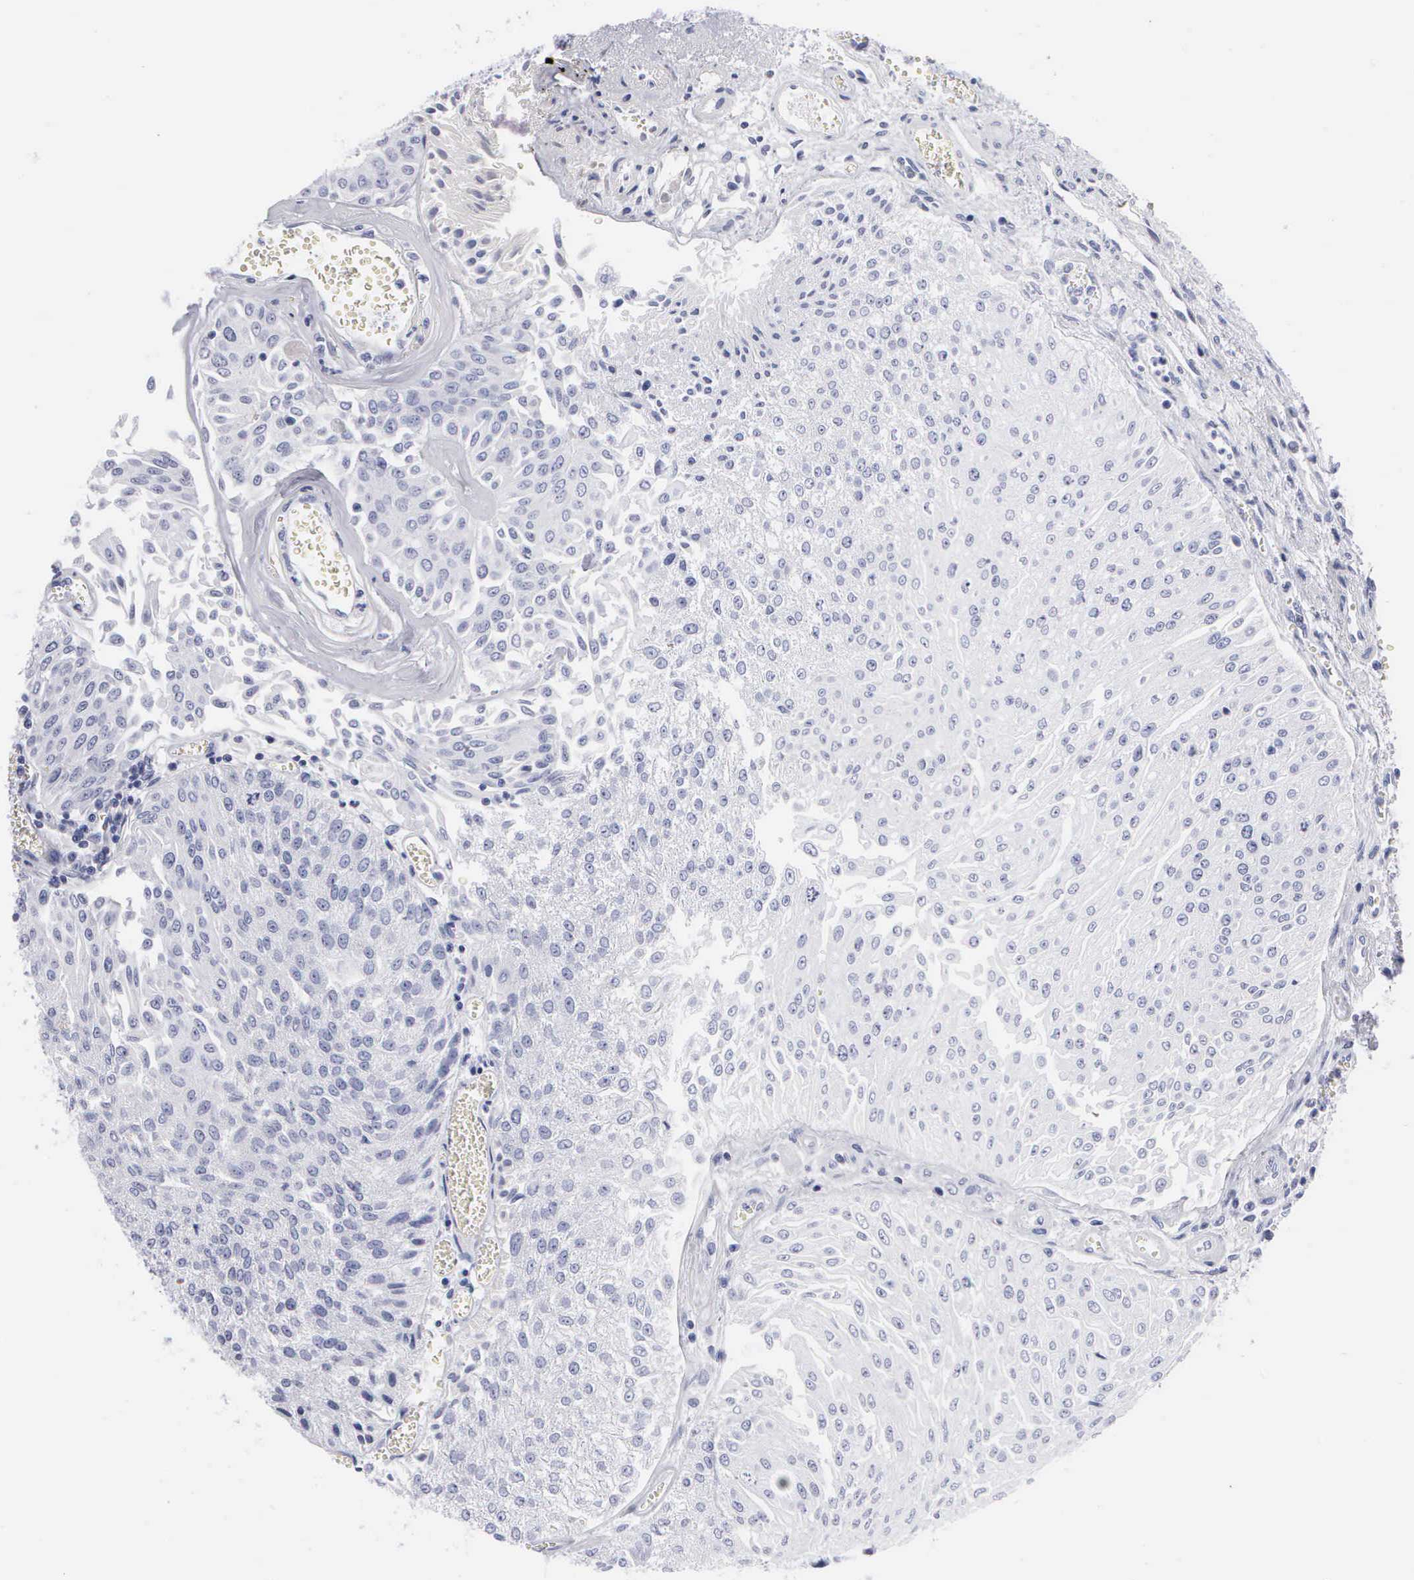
{"staining": {"intensity": "negative", "quantity": "none", "location": "none"}, "tissue": "urothelial cancer", "cell_type": "Tumor cells", "image_type": "cancer", "snomed": [{"axis": "morphology", "description": "Urothelial carcinoma, Low grade"}, {"axis": "topography", "description": "Urinary bladder"}], "caption": "Urothelial carcinoma (low-grade) was stained to show a protein in brown. There is no significant expression in tumor cells.", "gene": "CYP19A1", "patient": {"sex": "male", "age": 86}}